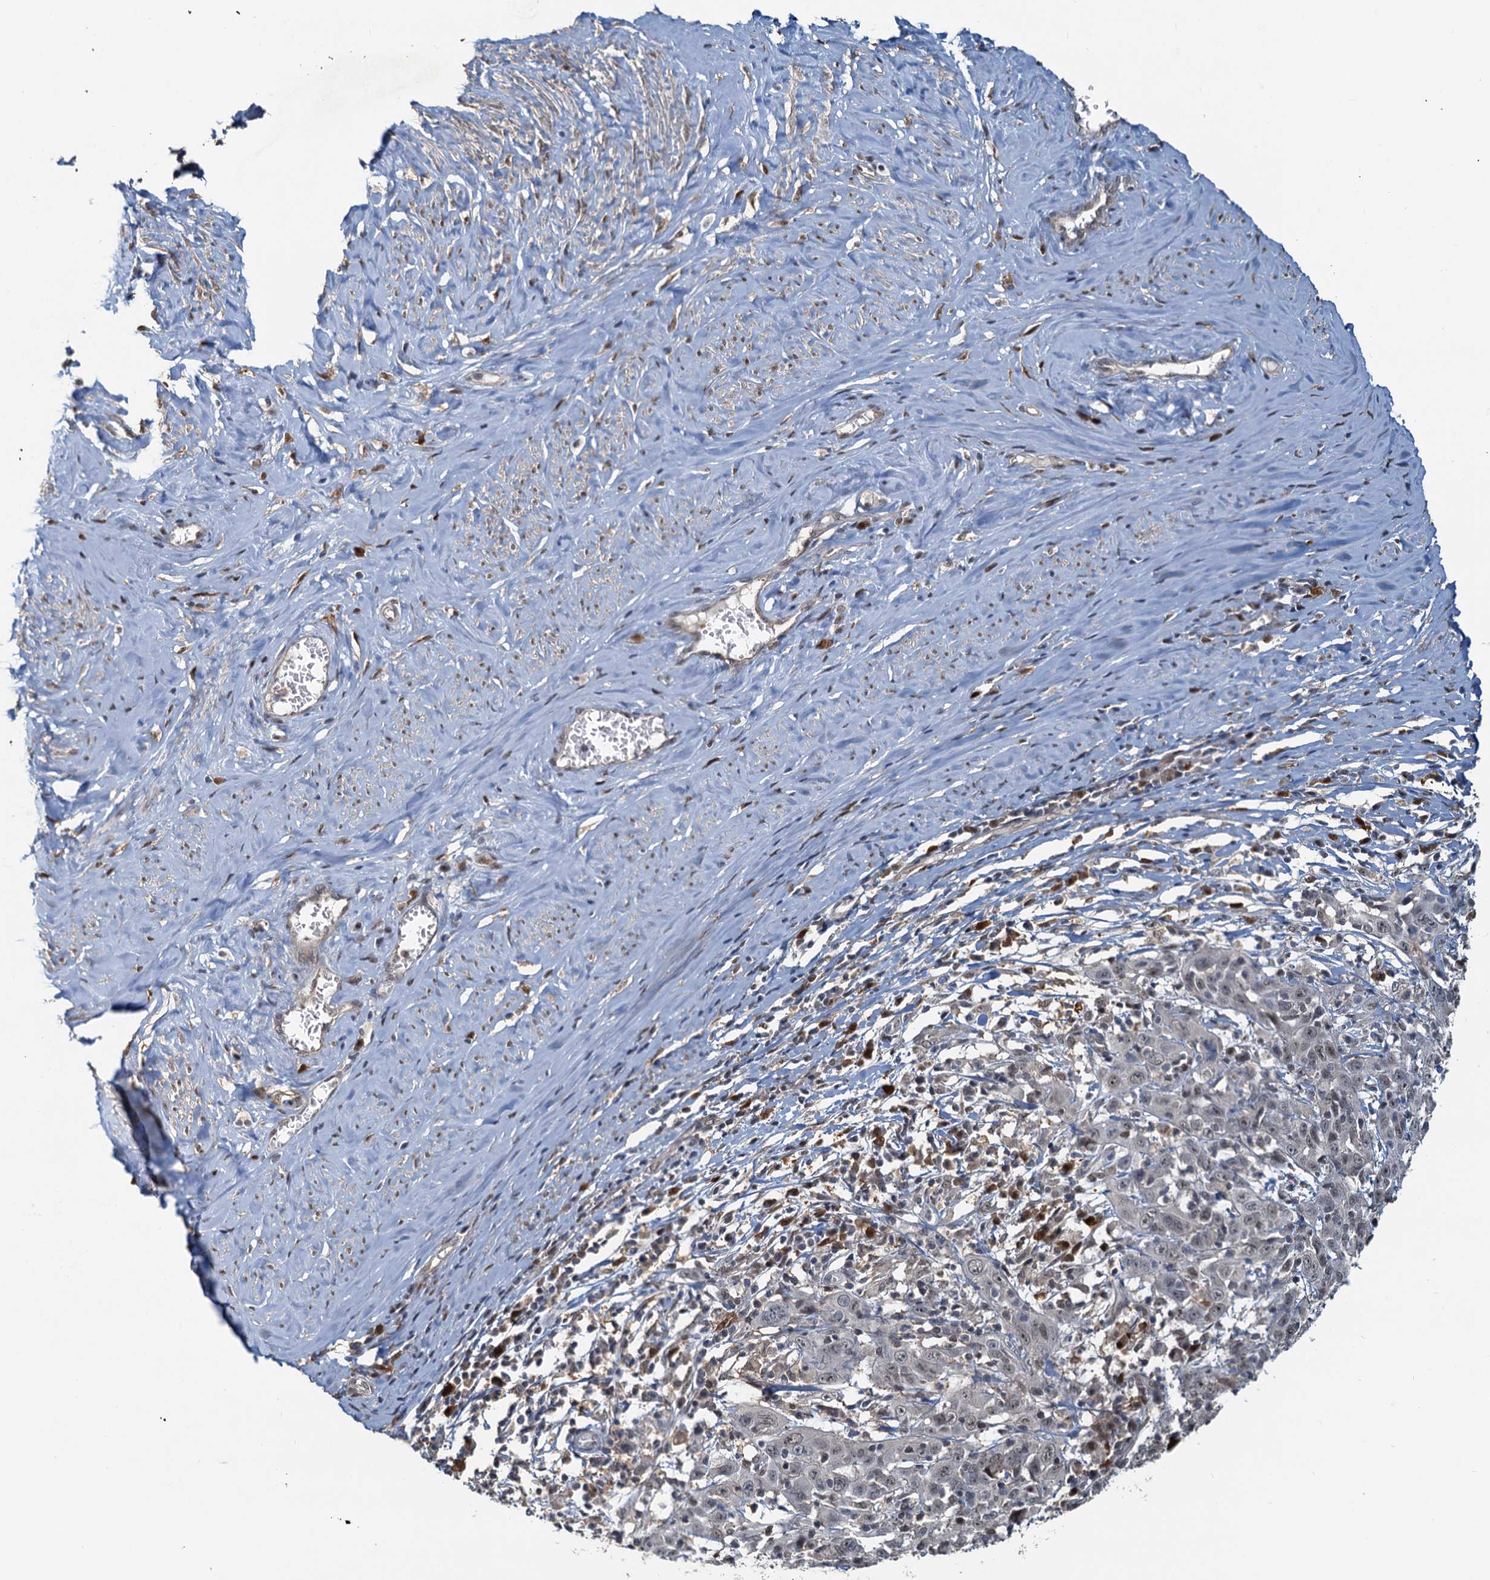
{"staining": {"intensity": "negative", "quantity": "none", "location": "none"}, "tissue": "cervical cancer", "cell_type": "Tumor cells", "image_type": "cancer", "snomed": [{"axis": "morphology", "description": "Squamous cell carcinoma, NOS"}, {"axis": "topography", "description": "Cervix"}], "caption": "Tumor cells are negative for brown protein staining in cervical cancer.", "gene": "SPINDOC", "patient": {"sex": "female", "age": 46}}